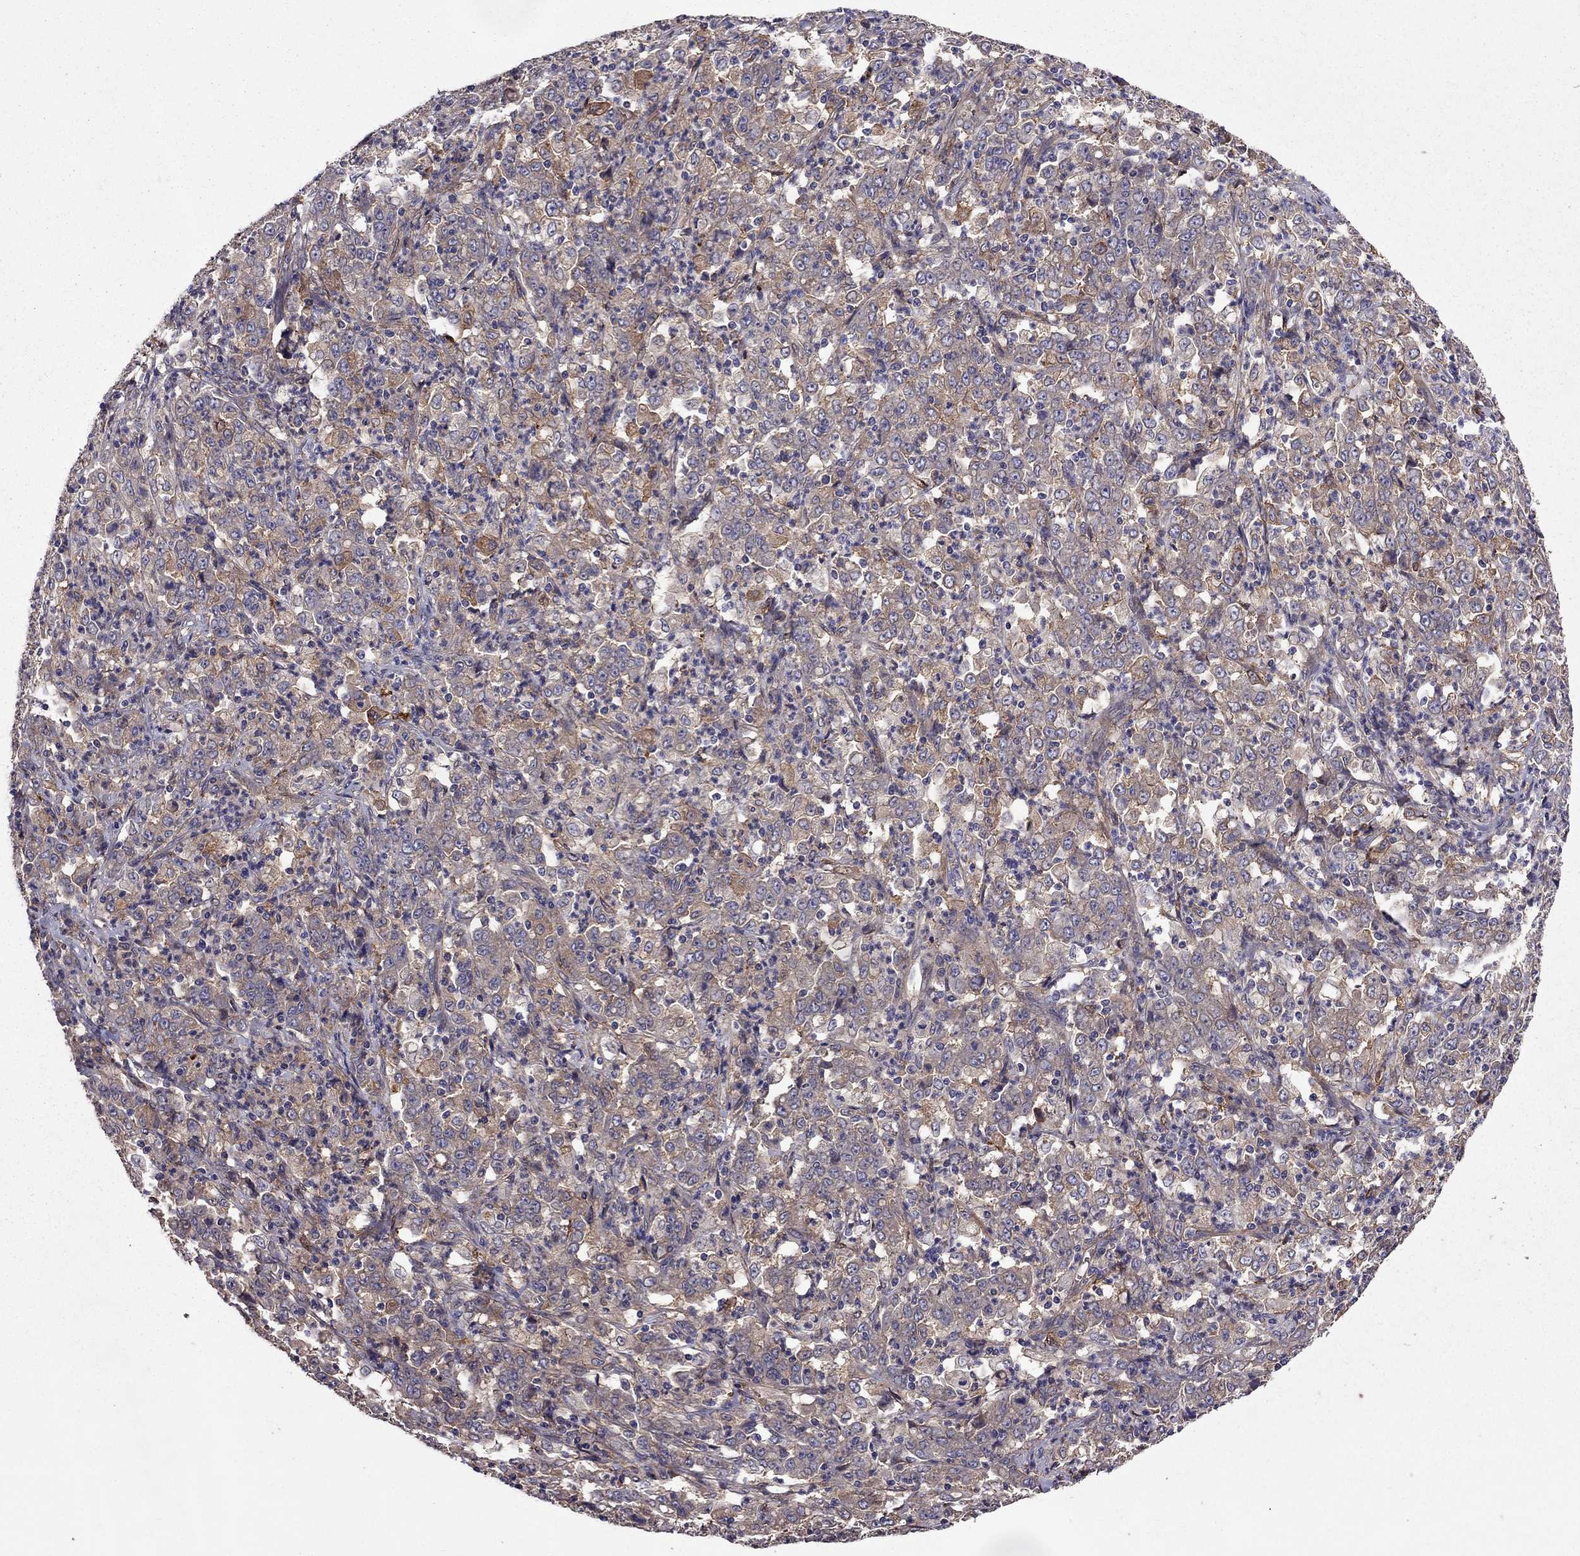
{"staining": {"intensity": "weak", "quantity": ">75%", "location": "cytoplasmic/membranous"}, "tissue": "stomach cancer", "cell_type": "Tumor cells", "image_type": "cancer", "snomed": [{"axis": "morphology", "description": "Adenocarcinoma, NOS"}, {"axis": "topography", "description": "Stomach, lower"}], "caption": "Immunohistochemical staining of human stomach adenocarcinoma shows low levels of weak cytoplasmic/membranous protein positivity in approximately >75% of tumor cells. (IHC, brightfield microscopy, high magnification).", "gene": "ITGB1", "patient": {"sex": "female", "age": 71}}